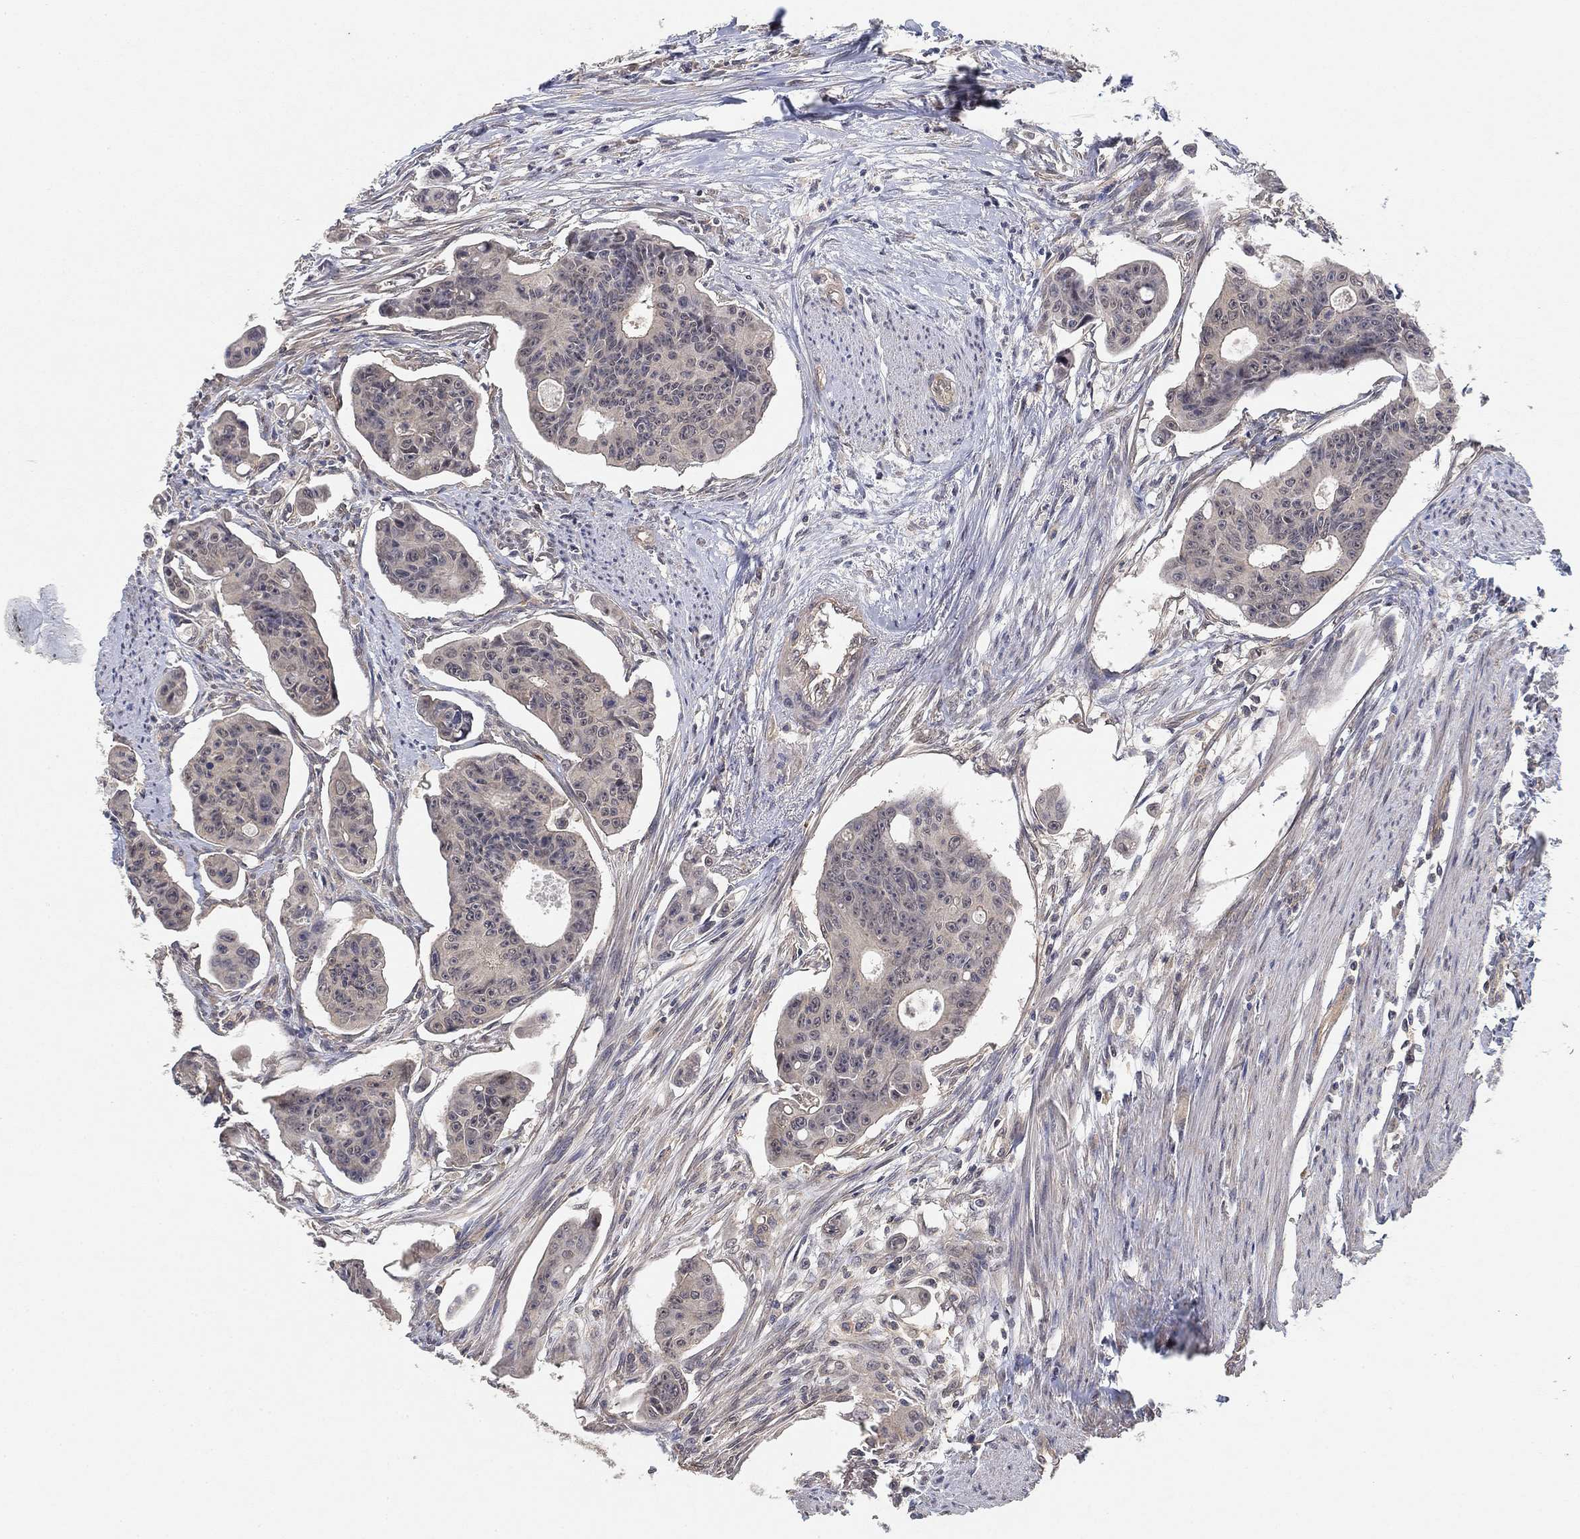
{"staining": {"intensity": "negative", "quantity": "none", "location": "none"}, "tissue": "colorectal cancer", "cell_type": "Tumor cells", "image_type": "cancer", "snomed": [{"axis": "morphology", "description": "Adenocarcinoma, NOS"}, {"axis": "topography", "description": "Colon"}], "caption": "The micrograph shows no significant expression in tumor cells of colorectal adenocarcinoma. (Brightfield microscopy of DAB (3,3'-diaminobenzidine) immunohistochemistry at high magnification).", "gene": "CCDC43", "patient": {"sex": "male", "age": 70}}